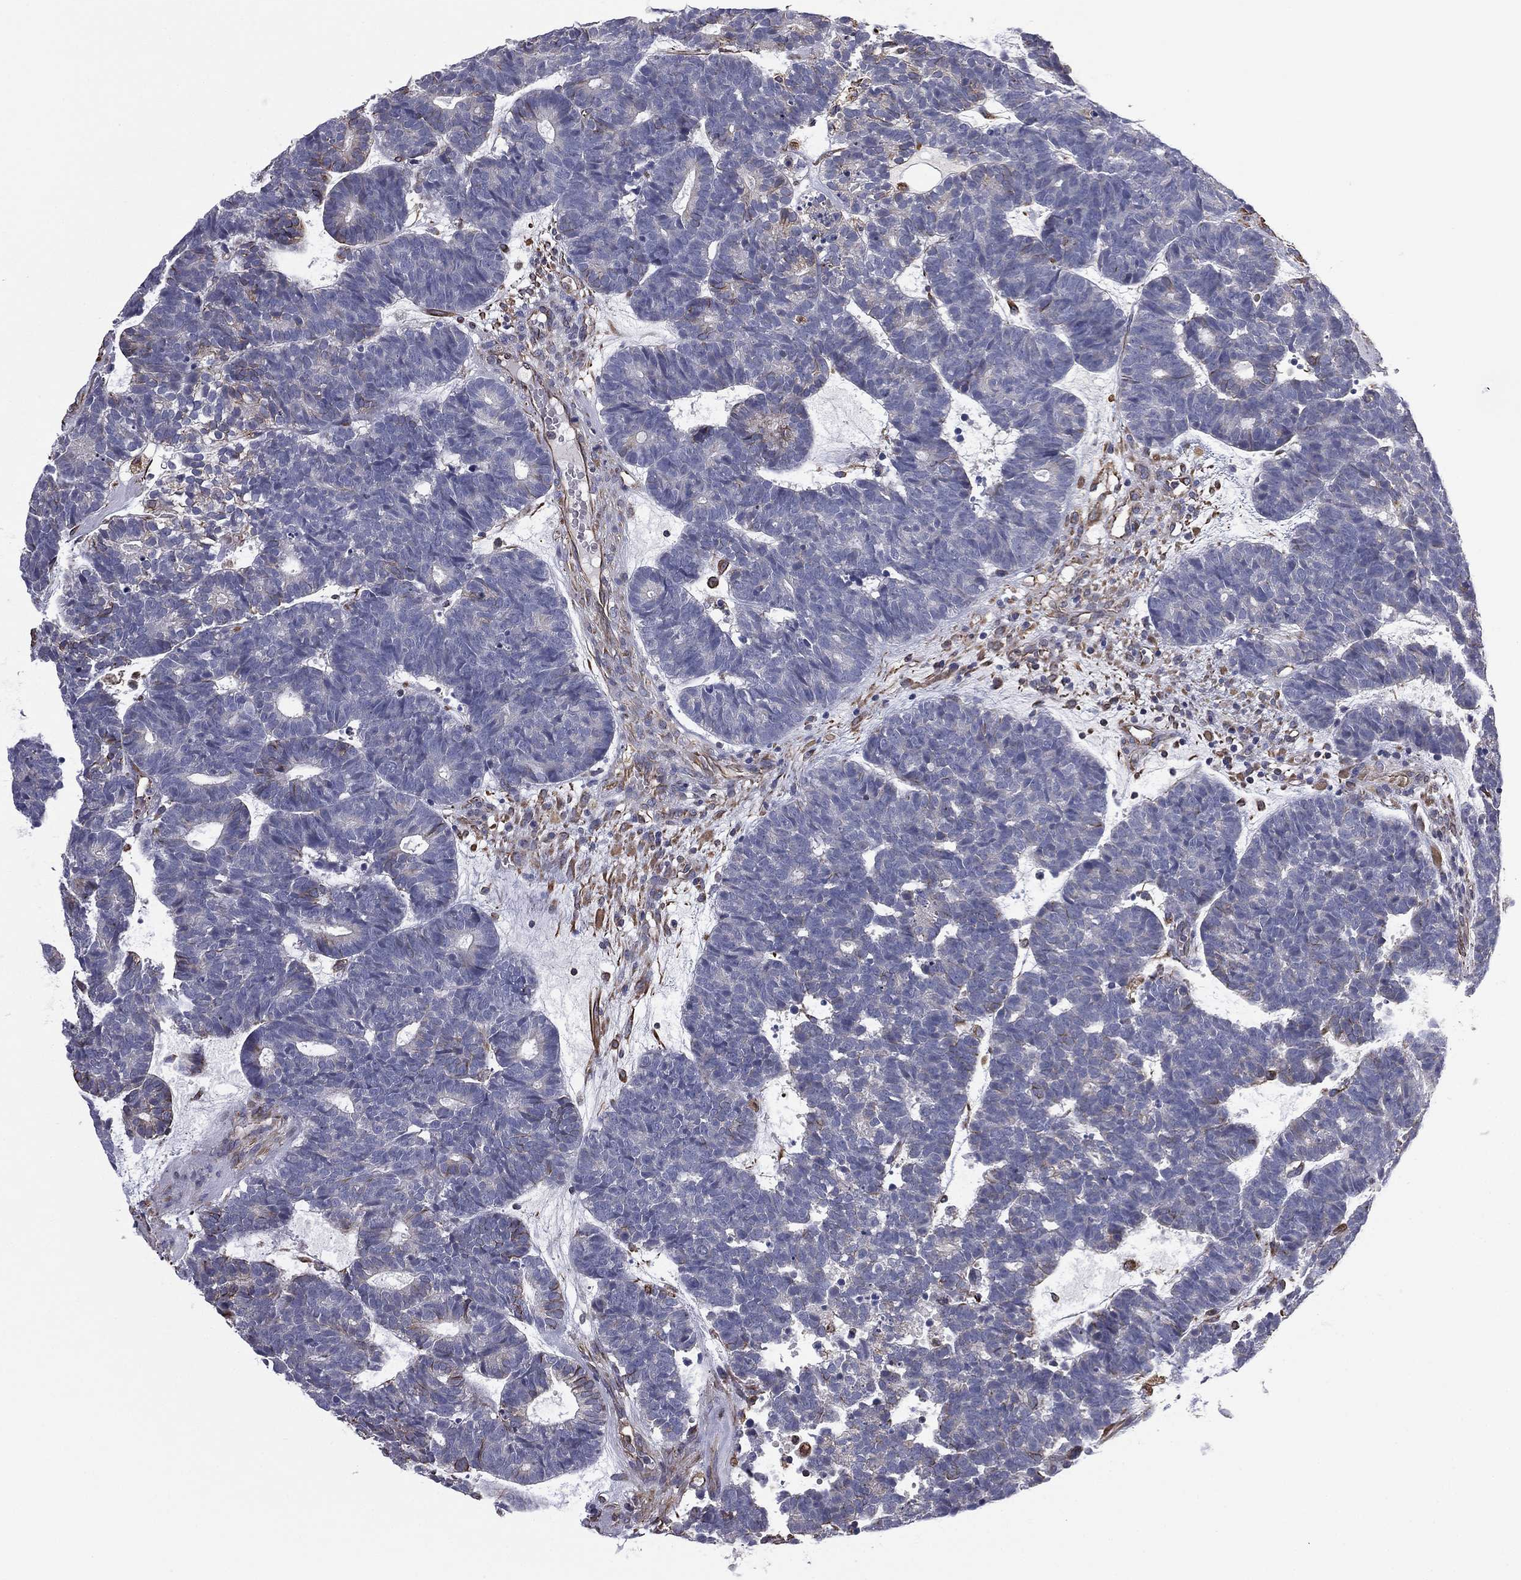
{"staining": {"intensity": "moderate", "quantity": "<25%", "location": "cytoplasmic/membranous"}, "tissue": "head and neck cancer", "cell_type": "Tumor cells", "image_type": "cancer", "snomed": [{"axis": "morphology", "description": "Adenocarcinoma, NOS"}, {"axis": "topography", "description": "Head-Neck"}], "caption": "The micrograph displays a brown stain indicating the presence of a protein in the cytoplasmic/membranous of tumor cells in head and neck cancer (adenocarcinoma).", "gene": "SCUBE1", "patient": {"sex": "female", "age": 81}}